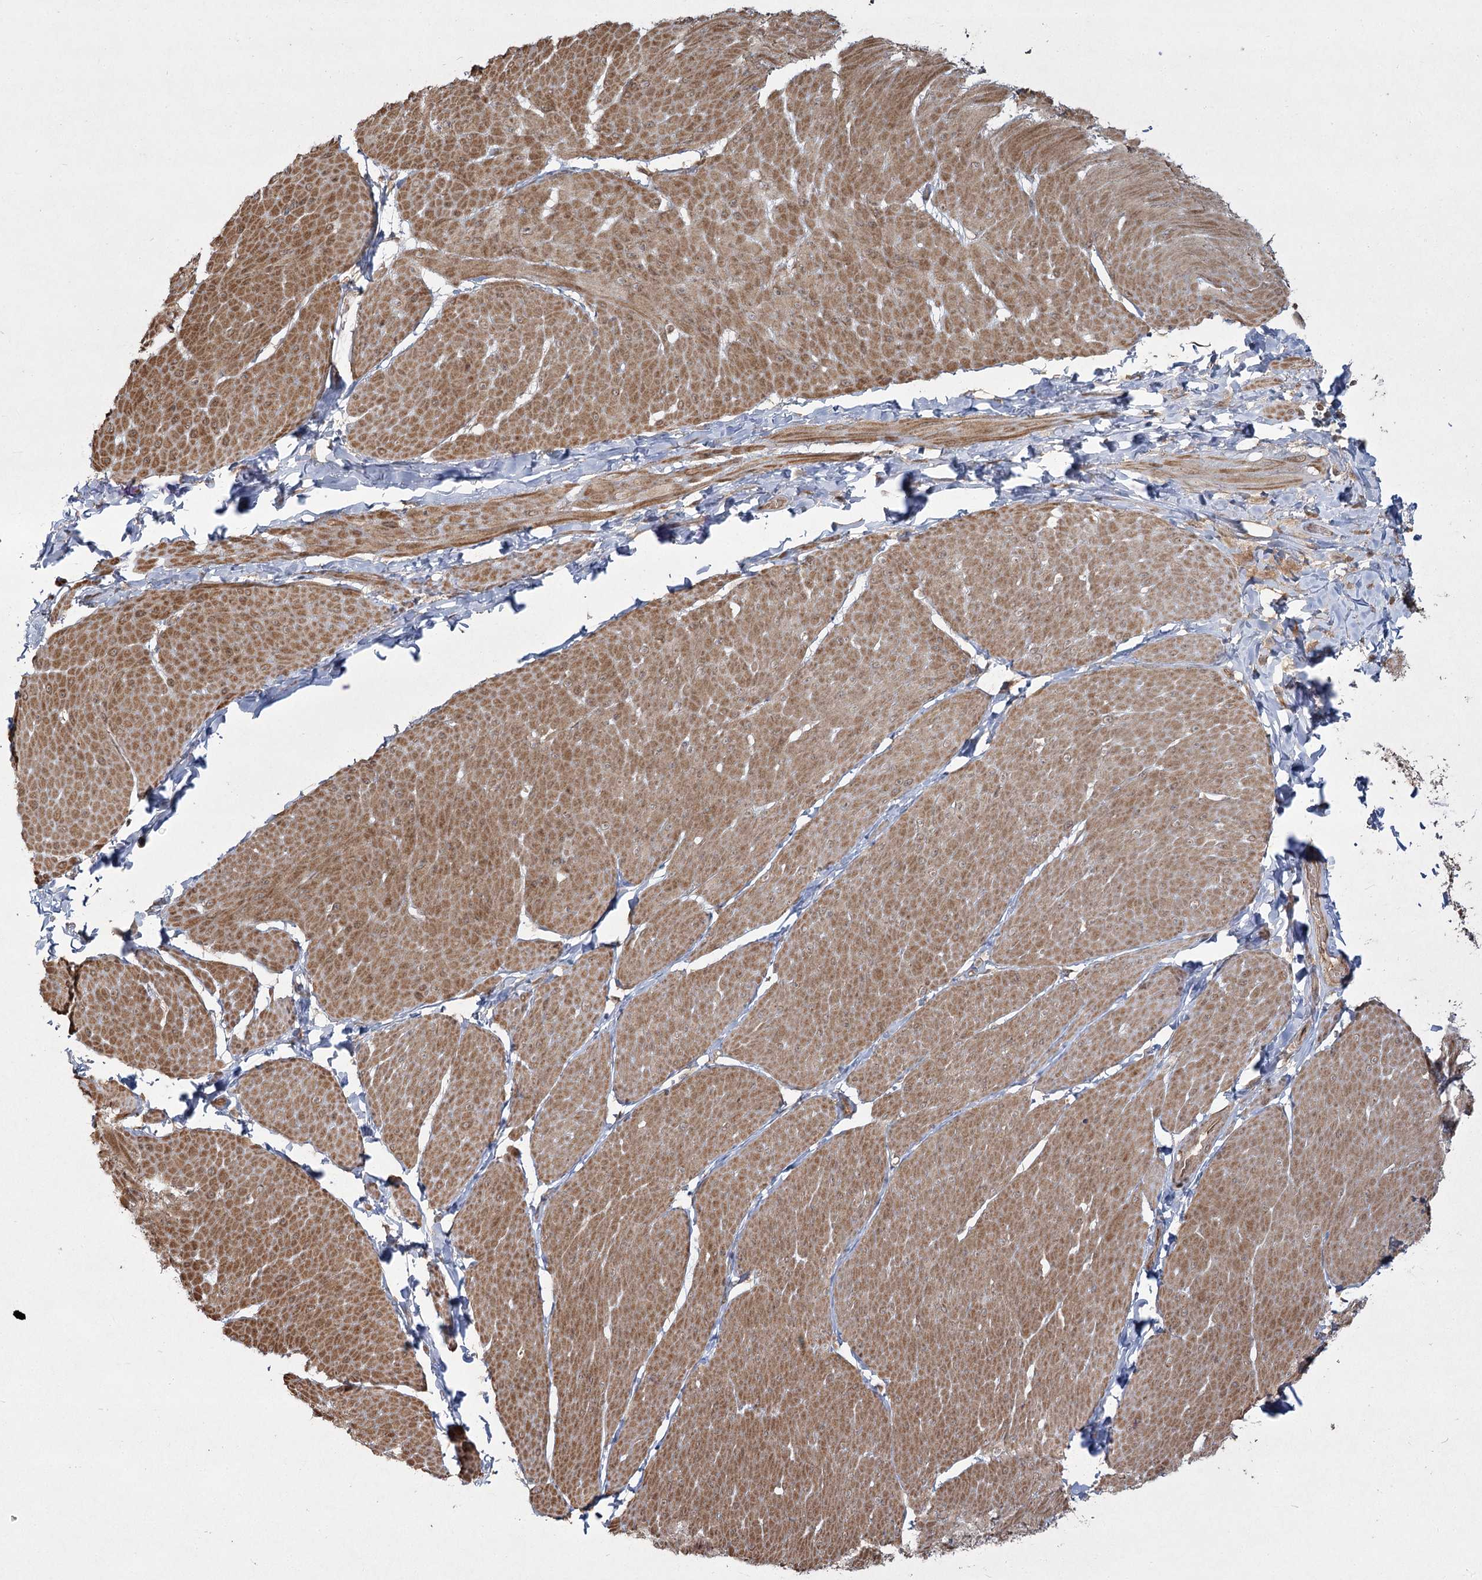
{"staining": {"intensity": "moderate", "quantity": ">75%", "location": "cytoplasmic/membranous"}, "tissue": "smooth muscle", "cell_type": "Smooth muscle cells", "image_type": "normal", "snomed": [{"axis": "morphology", "description": "Urothelial carcinoma, High grade"}, {"axis": "topography", "description": "Urinary bladder"}], "caption": "Brown immunohistochemical staining in unremarkable smooth muscle shows moderate cytoplasmic/membranous staining in about >75% of smooth muscle cells. The protein of interest is stained brown, and the nuclei are stained in blue (DAB (3,3'-diaminobenzidine) IHC with brightfield microscopy, high magnification).", "gene": "CPLANE1", "patient": {"sex": "male", "age": 46}}